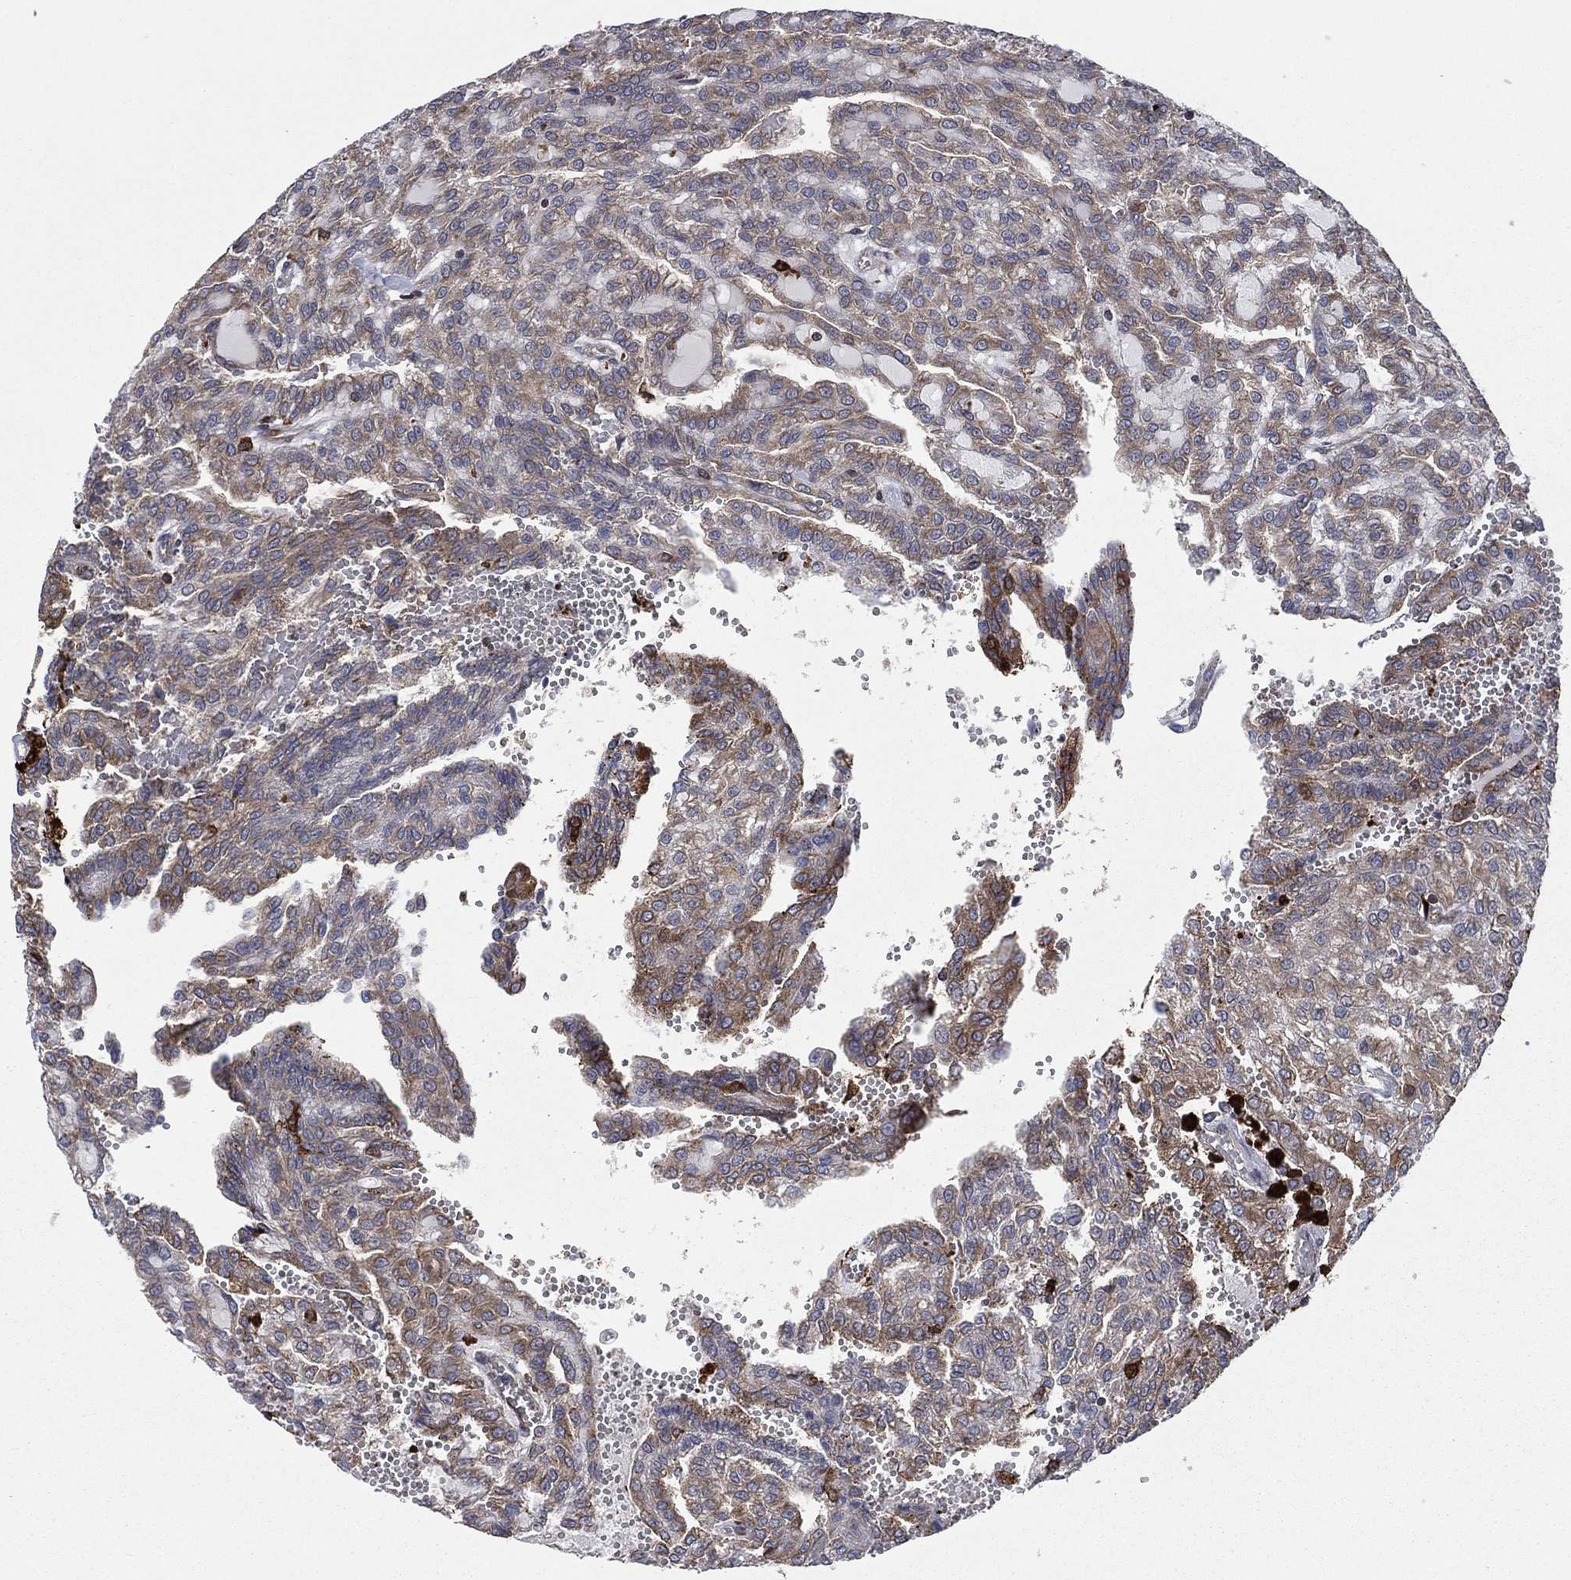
{"staining": {"intensity": "moderate", "quantity": "25%-75%", "location": "cytoplasmic/membranous"}, "tissue": "renal cancer", "cell_type": "Tumor cells", "image_type": "cancer", "snomed": [{"axis": "morphology", "description": "Adenocarcinoma, NOS"}, {"axis": "topography", "description": "Kidney"}], "caption": "Protein analysis of renal cancer tissue demonstrates moderate cytoplasmic/membranous staining in about 25%-75% of tumor cells.", "gene": "C2orf76", "patient": {"sex": "male", "age": 63}}